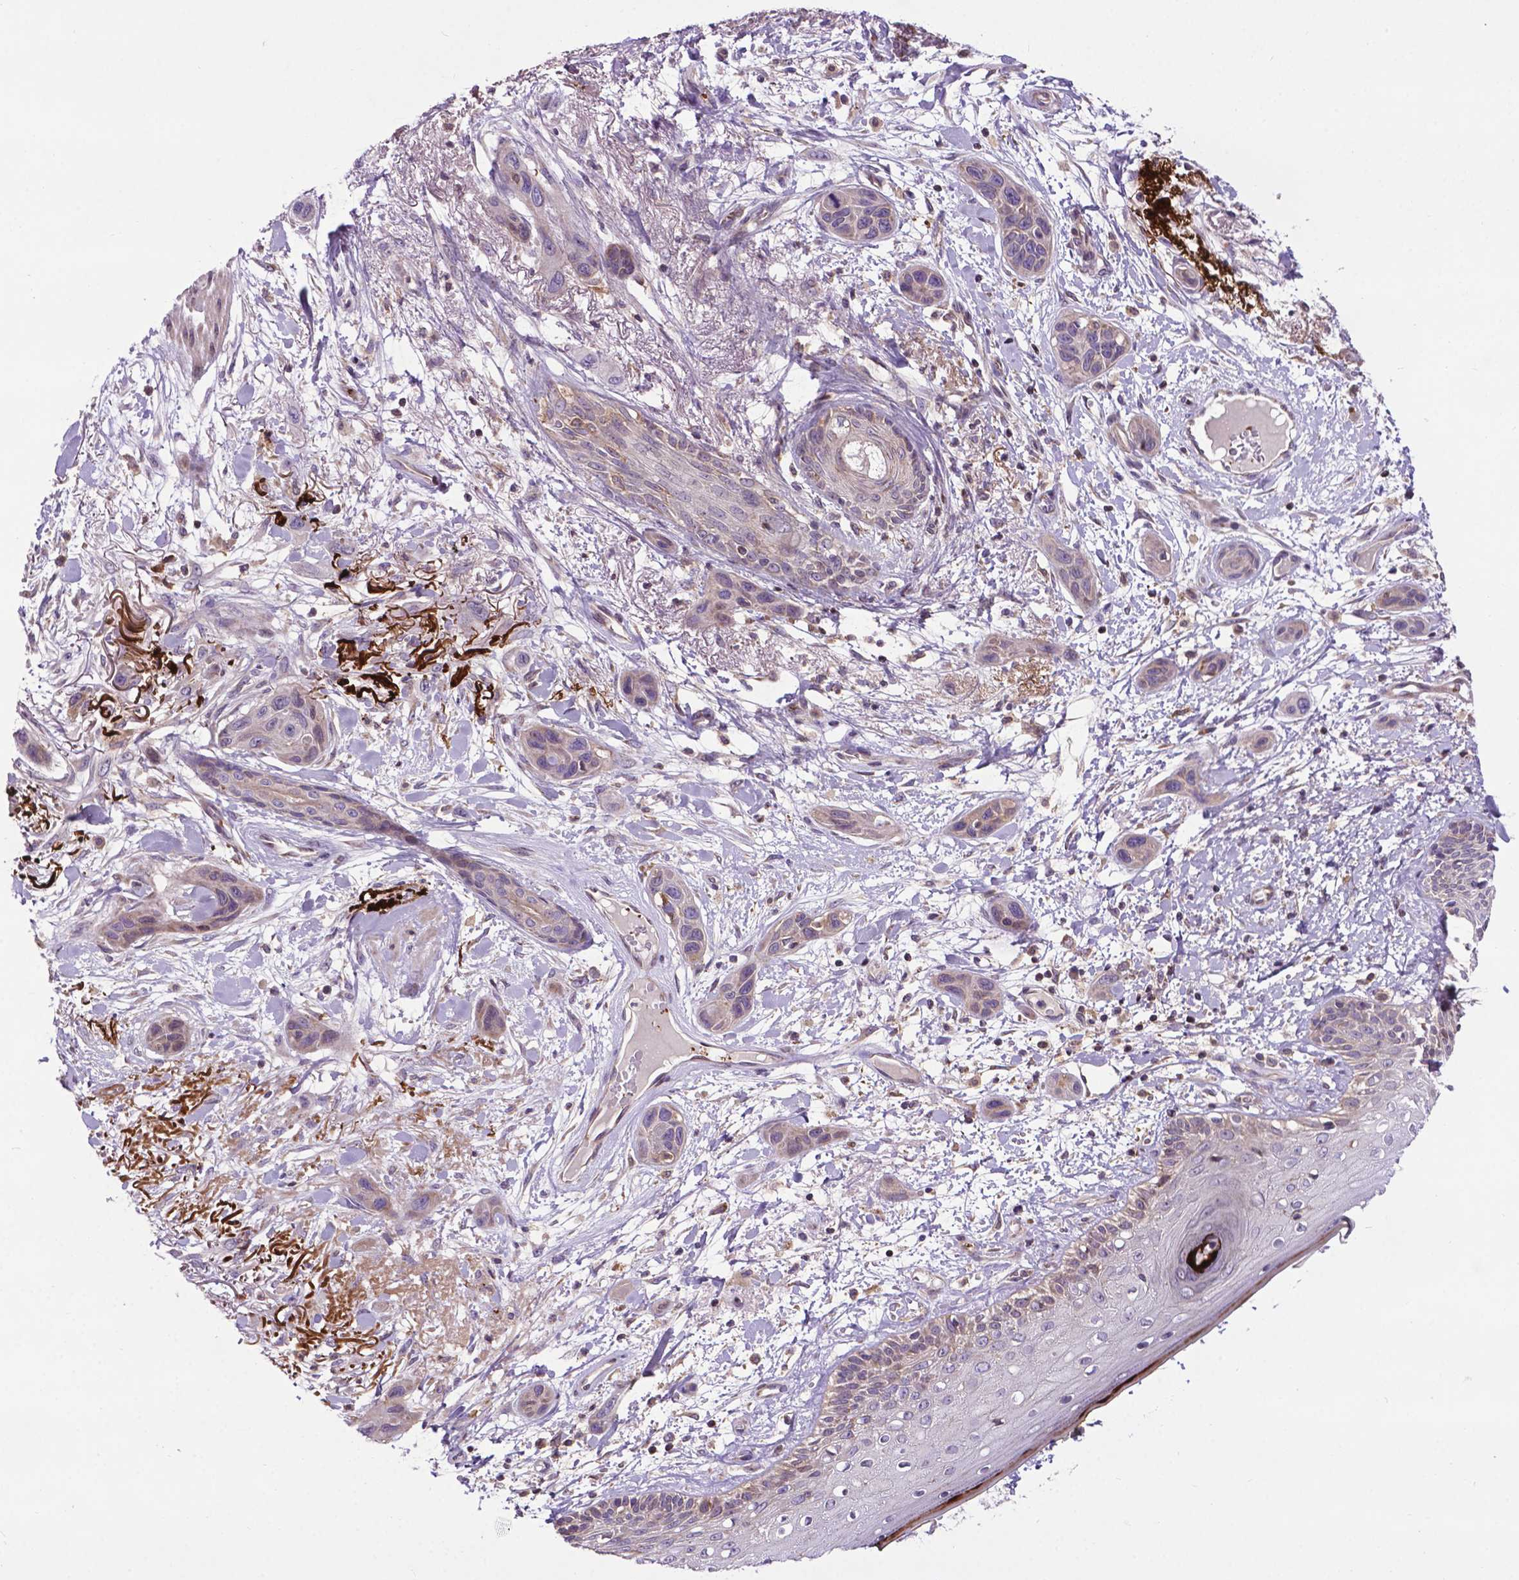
{"staining": {"intensity": "negative", "quantity": "none", "location": "none"}, "tissue": "skin cancer", "cell_type": "Tumor cells", "image_type": "cancer", "snomed": [{"axis": "morphology", "description": "Squamous cell carcinoma, NOS"}, {"axis": "topography", "description": "Skin"}], "caption": "IHC micrograph of squamous cell carcinoma (skin) stained for a protein (brown), which displays no positivity in tumor cells. Brightfield microscopy of immunohistochemistry stained with DAB (3,3'-diaminobenzidine) (brown) and hematoxylin (blue), captured at high magnification.", "gene": "SPNS2", "patient": {"sex": "male", "age": 79}}